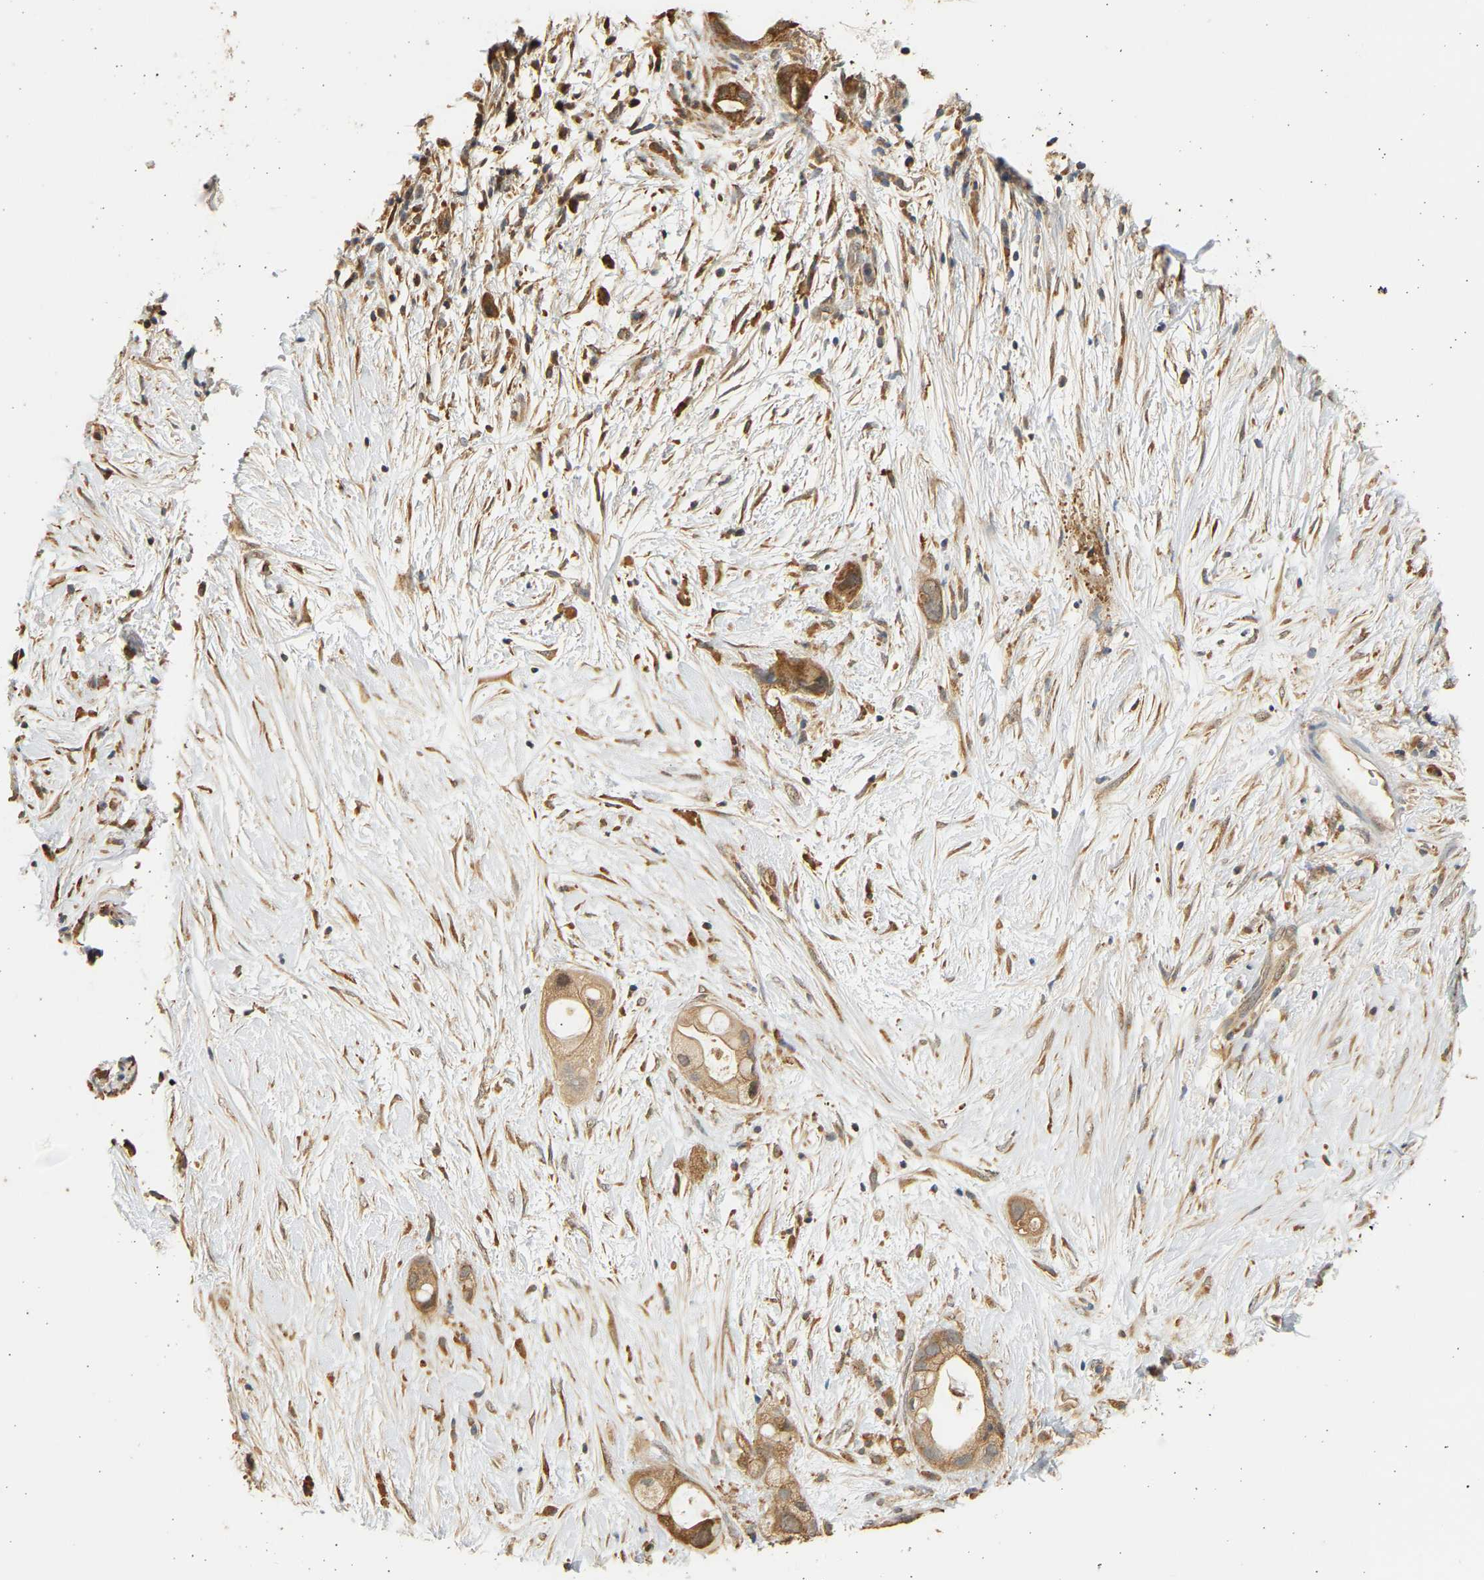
{"staining": {"intensity": "moderate", "quantity": ">75%", "location": "cytoplasmic/membranous"}, "tissue": "pancreatic cancer", "cell_type": "Tumor cells", "image_type": "cancer", "snomed": [{"axis": "morphology", "description": "Adenocarcinoma, NOS"}, {"axis": "topography", "description": "Pancreas"}], "caption": "High-power microscopy captured an immunohistochemistry image of pancreatic cancer, revealing moderate cytoplasmic/membranous staining in approximately >75% of tumor cells.", "gene": "B4GALT6", "patient": {"sex": "female", "age": 59}}